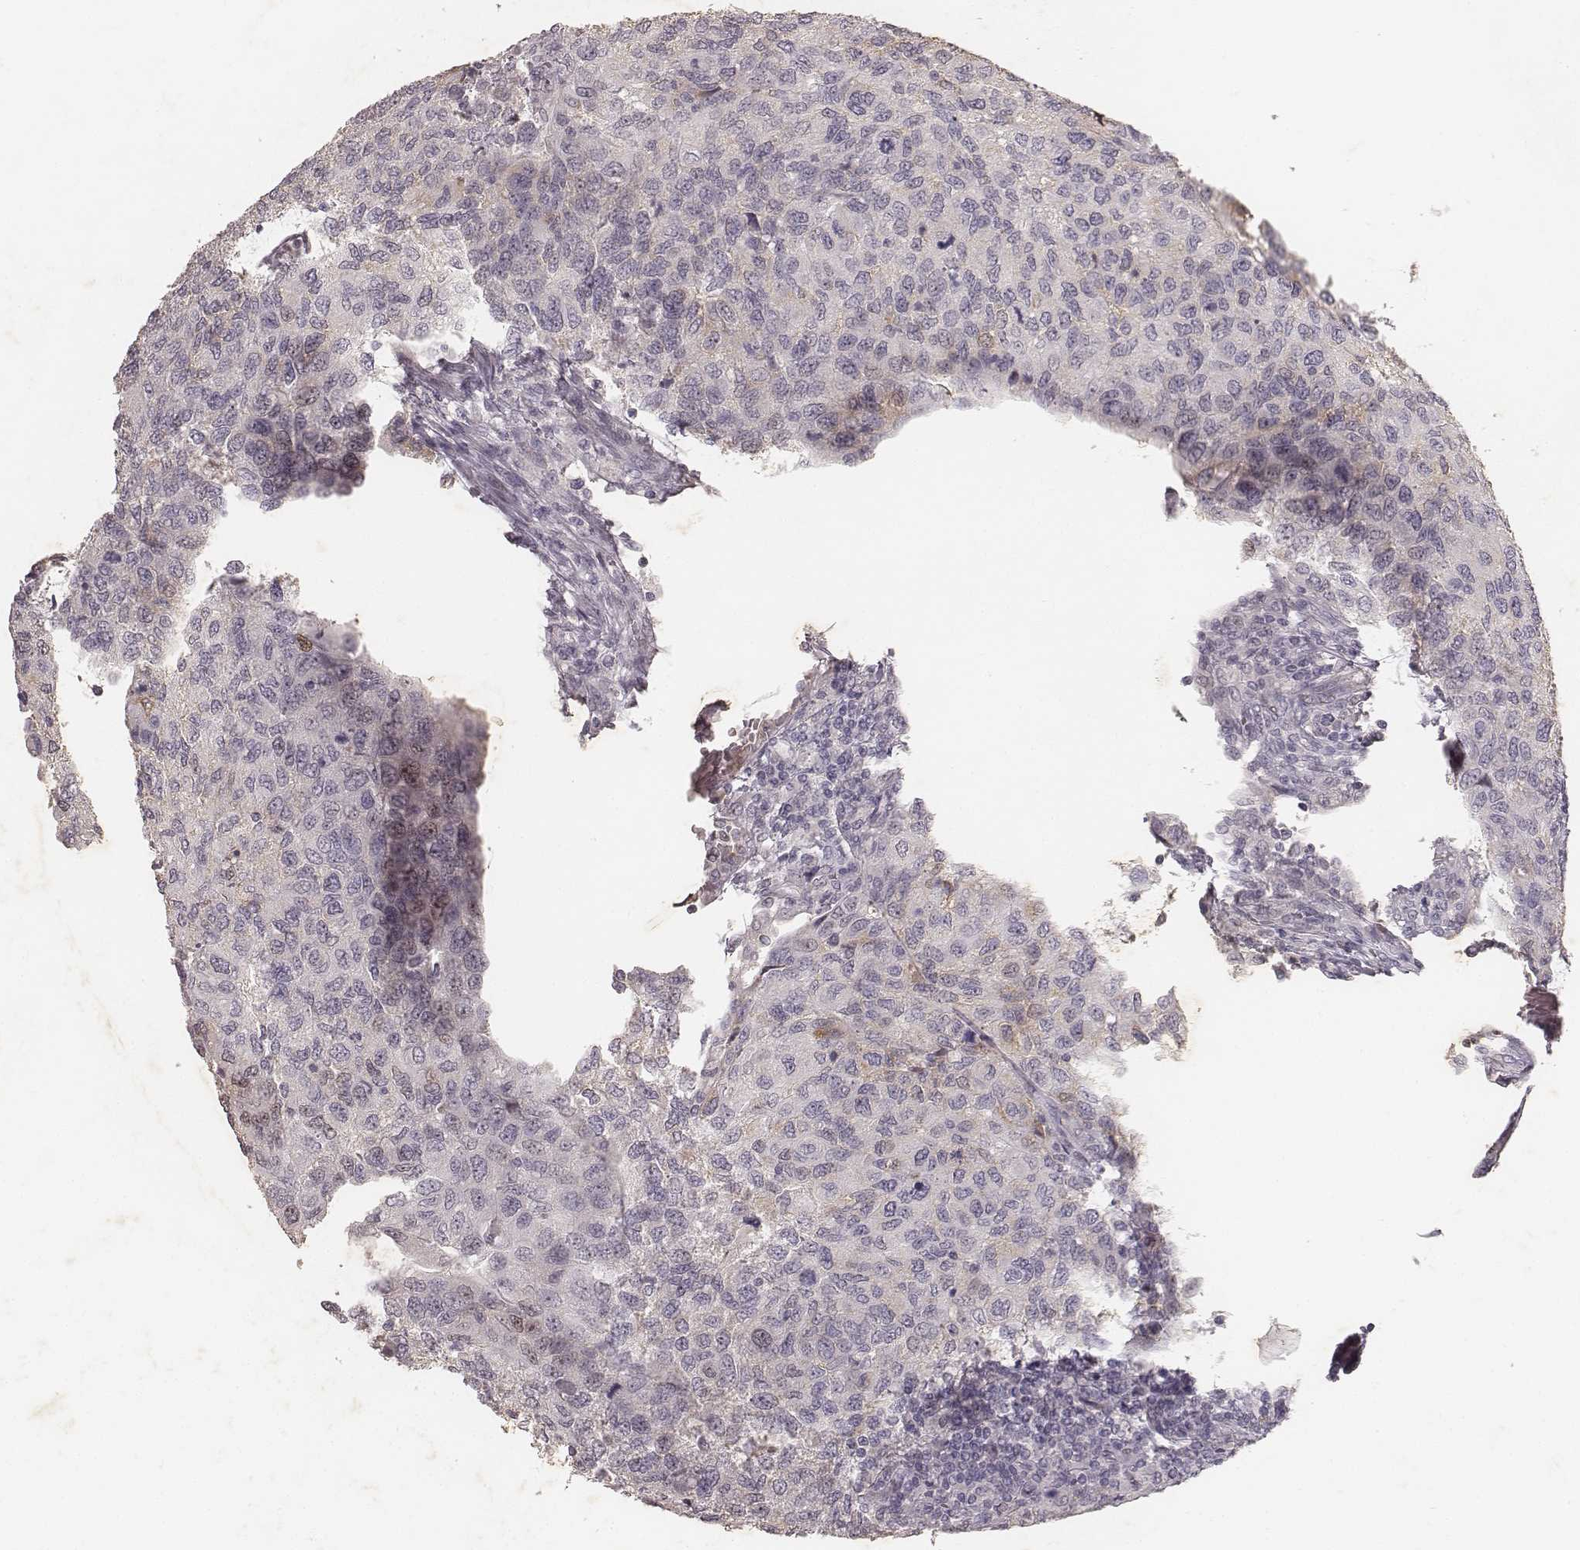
{"staining": {"intensity": "negative", "quantity": "none", "location": "none"}, "tissue": "urothelial cancer", "cell_type": "Tumor cells", "image_type": "cancer", "snomed": [{"axis": "morphology", "description": "Urothelial carcinoma, High grade"}, {"axis": "topography", "description": "Urinary bladder"}], "caption": "This micrograph is of high-grade urothelial carcinoma stained with immunohistochemistry (IHC) to label a protein in brown with the nuclei are counter-stained blue. There is no staining in tumor cells.", "gene": "MADCAM1", "patient": {"sex": "female", "age": 78}}